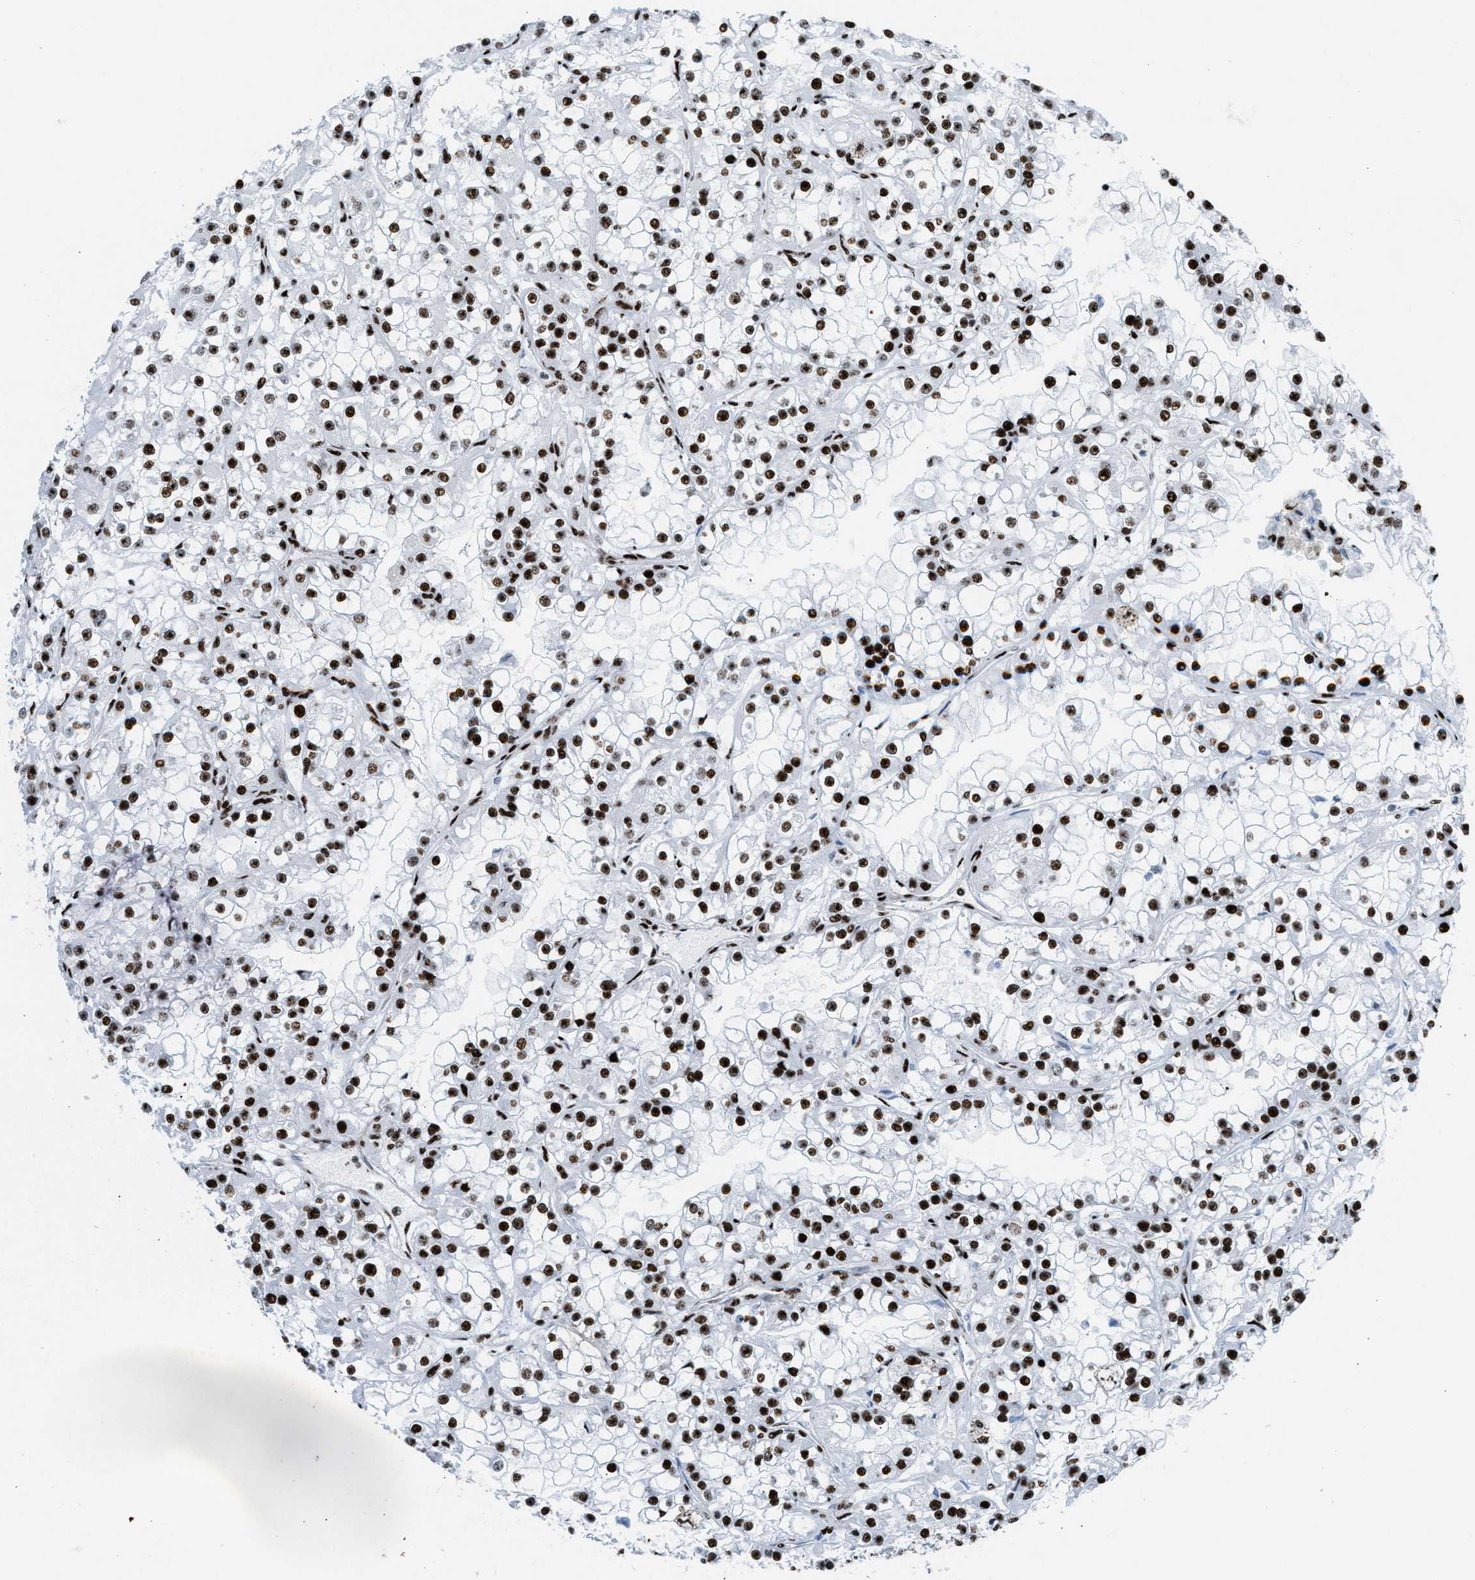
{"staining": {"intensity": "strong", "quantity": ">75%", "location": "nuclear"}, "tissue": "renal cancer", "cell_type": "Tumor cells", "image_type": "cancer", "snomed": [{"axis": "morphology", "description": "Adenocarcinoma, NOS"}, {"axis": "topography", "description": "Kidney"}], "caption": "Immunohistochemical staining of renal adenocarcinoma demonstrates high levels of strong nuclear protein expression in about >75% of tumor cells. (DAB (3,3'-diaminobenzidine) IHC, brown staining for protein, blue staining for nuclei).", "gene": "NONO", "patient": {"sex": "female", "age": 52}}